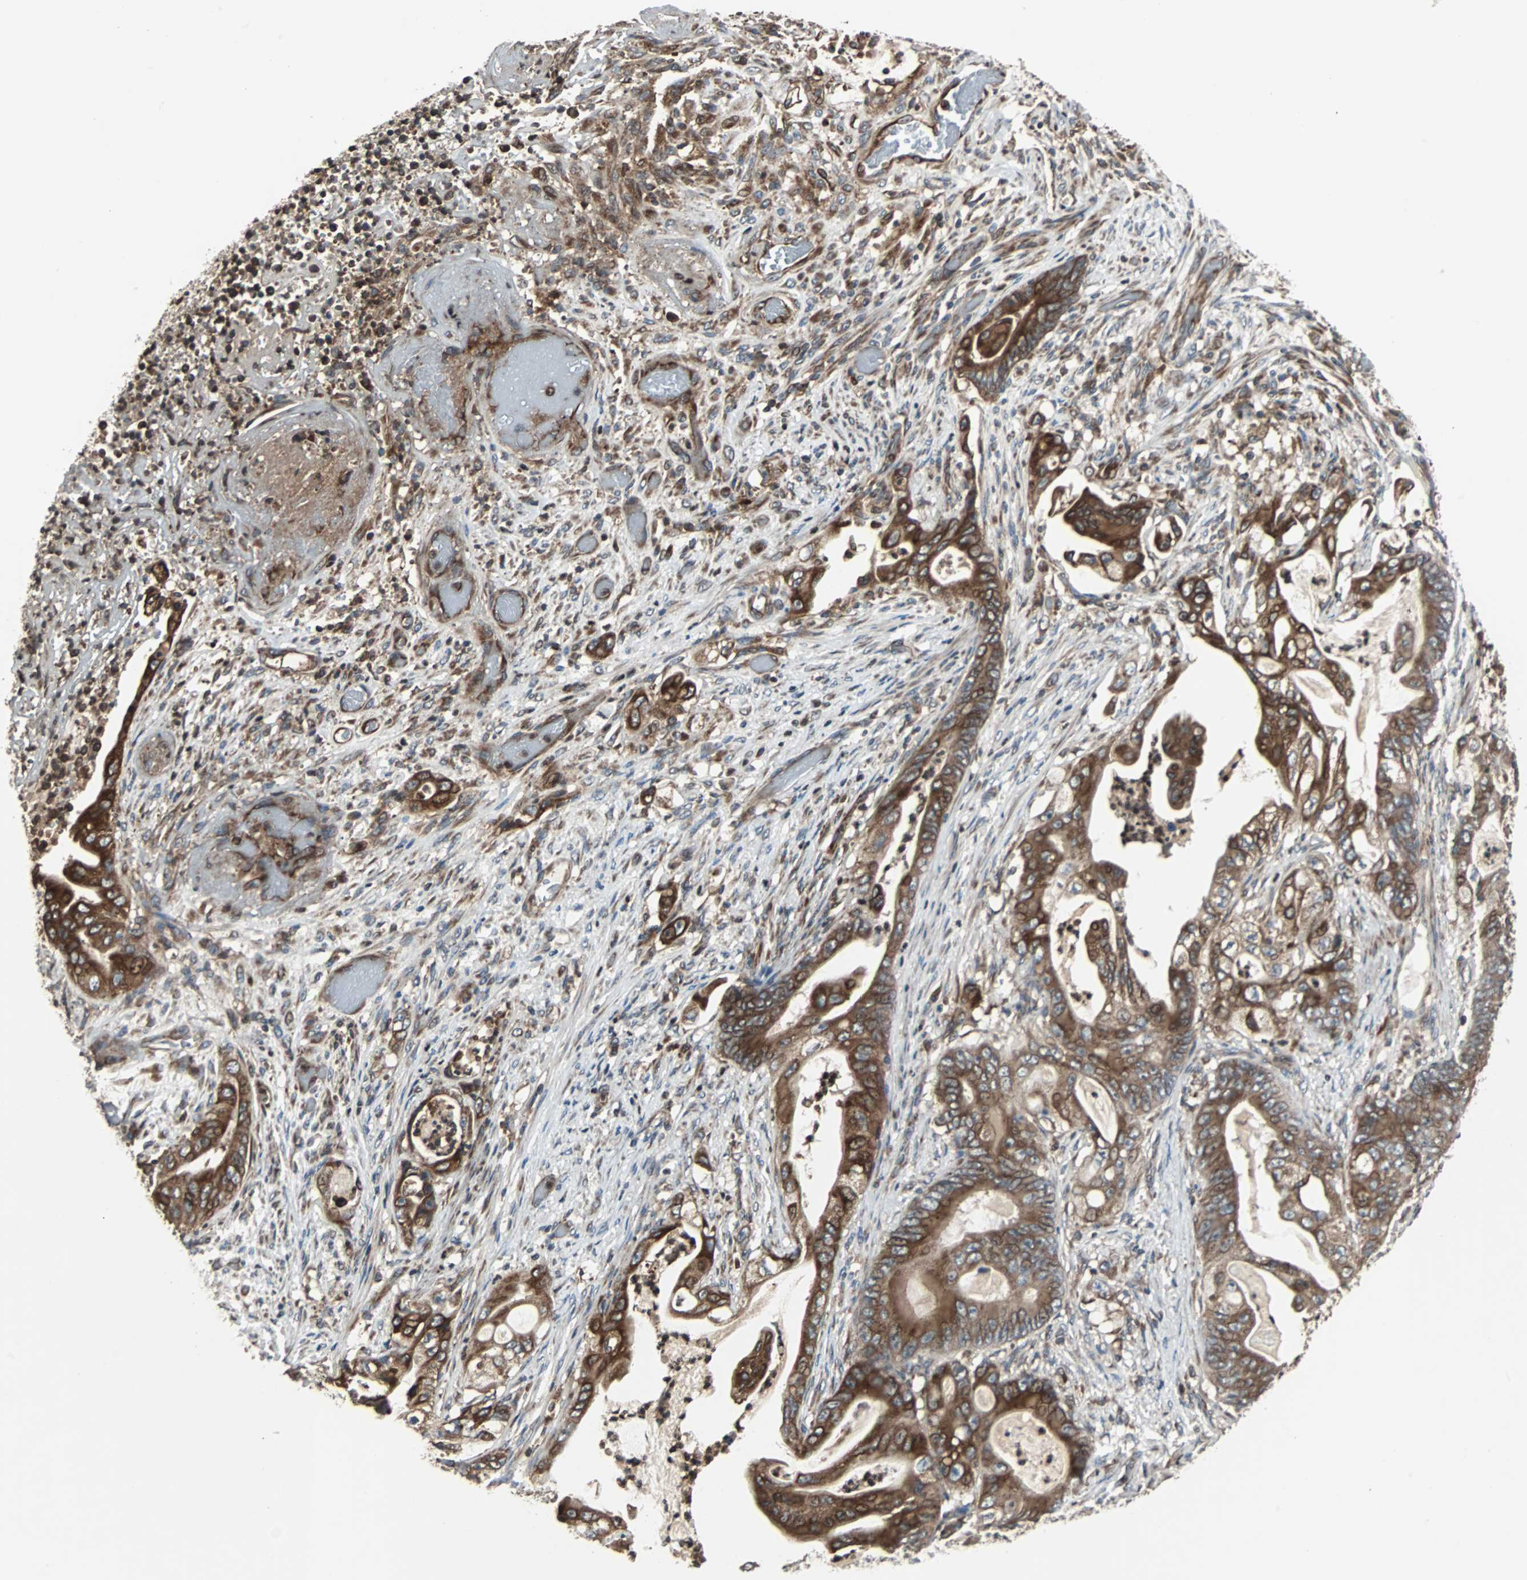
{"staining": {"intensity": "strong", "quantity": ">75%", "location": "cytoplasmic/membranous"}, "tissue": "stomach cancer", "cell_type": "Tumor cells", "image_type": "cancer", "snomed": [{"axis": "morphology", "description": "Adenocarcinoma, NOS"}, {"axis": "topography", "description": "Stomach"}], "caption": "Immunohistochemistry histopathology image of neoplastic tissue: human adenocarcinoma (stomach) stained using immunohistochemistry exhibits high levels of strong protein expression localized specifically in the cytoplasmic/membranous of tumor cells, appearing as a cytoplasmic/membranous brown color.", "gene": "RAB7A", "patient": {"sex": "female", "age": 73}}